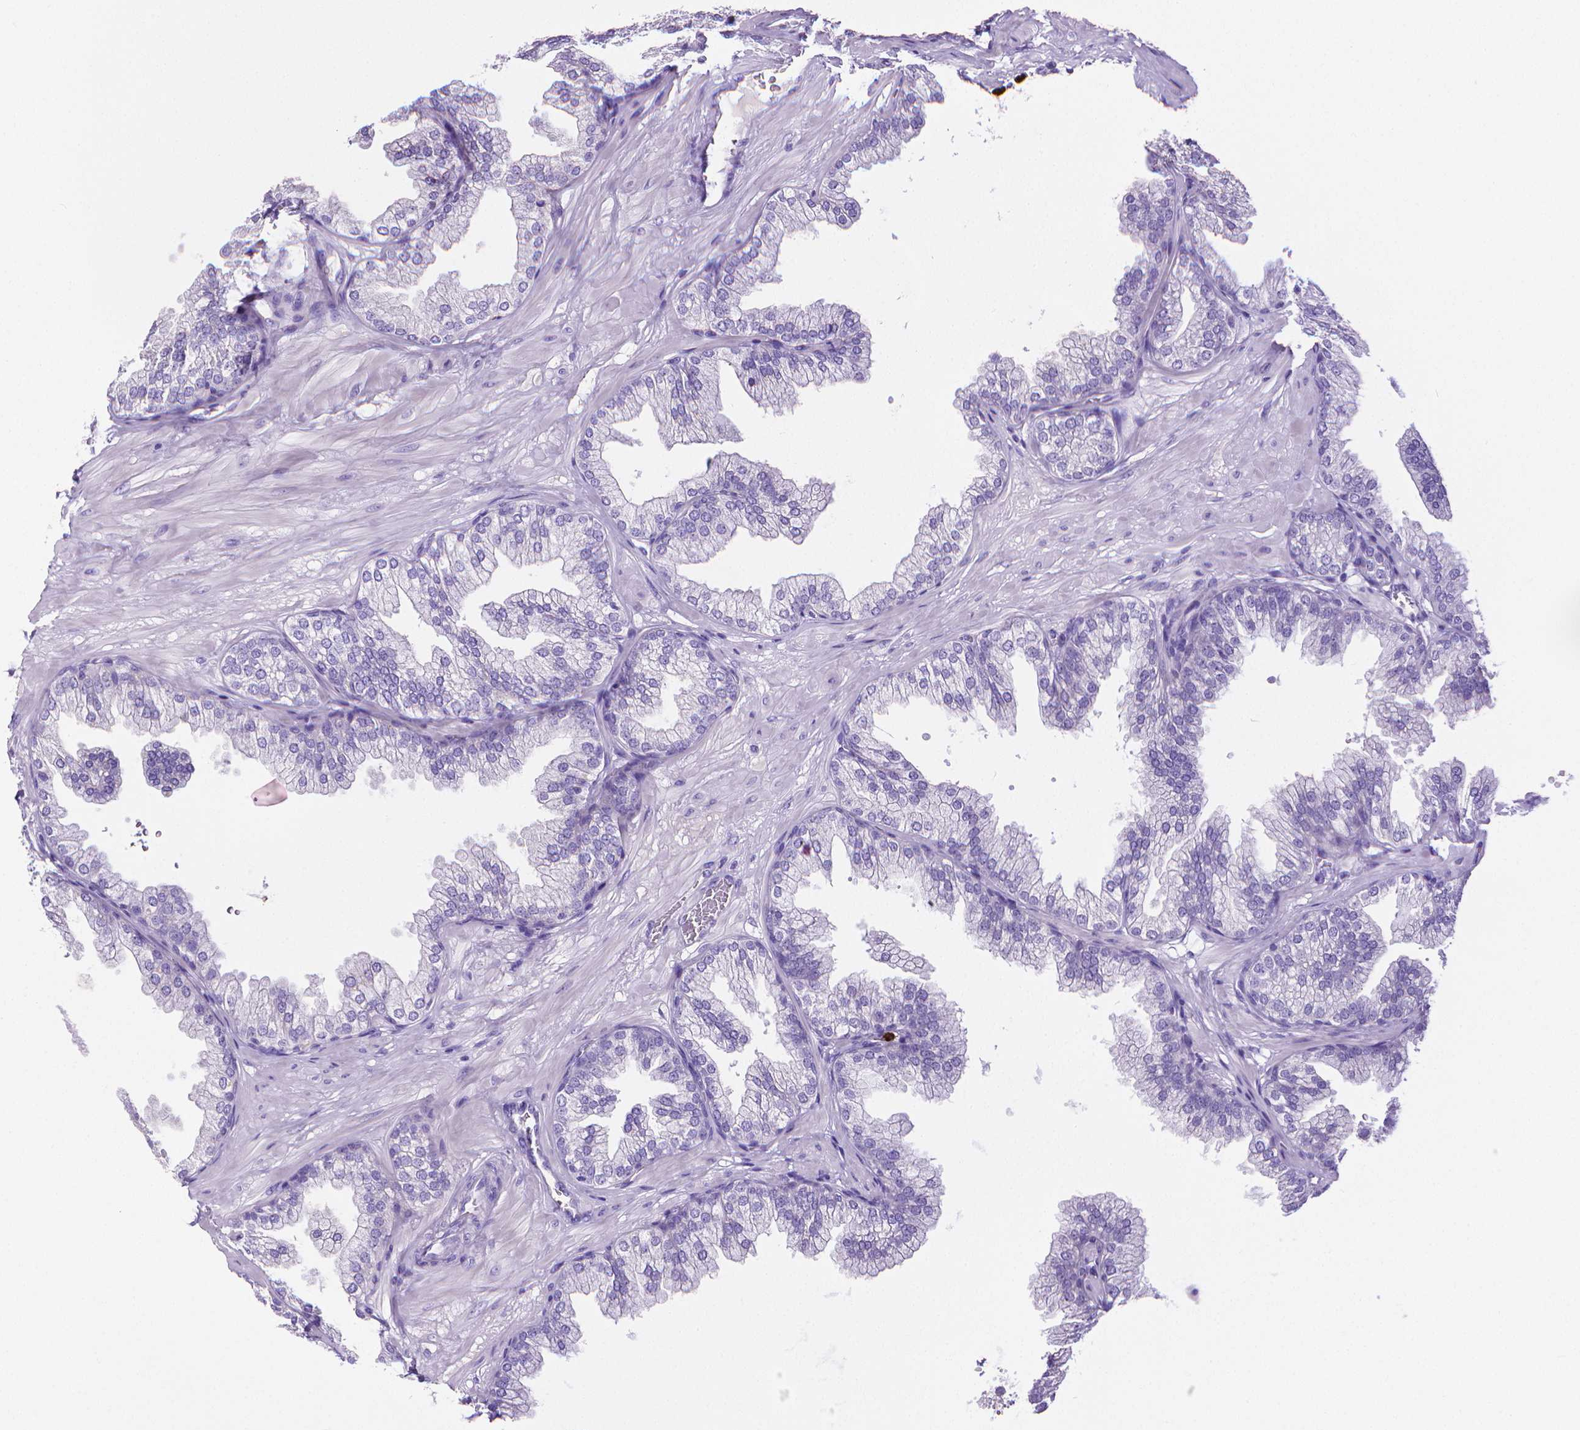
{"staining": {"intensity": "negative", "quantity": "none", "location": "none"}, "tissue": "prostate", "cell_type": "Glandular cells", "image_type": "normal", "snomed": [{"axis": "morphology", "description": "Normal tissue, NOS"}, {"axis": "topography", "description": "Prostate"}], "caption": "Human prostate stained for a protein using IHC displays no positivity in glandular cells.", "gene": "MMP9", "patient": {"sex": "male", "age": 37}}